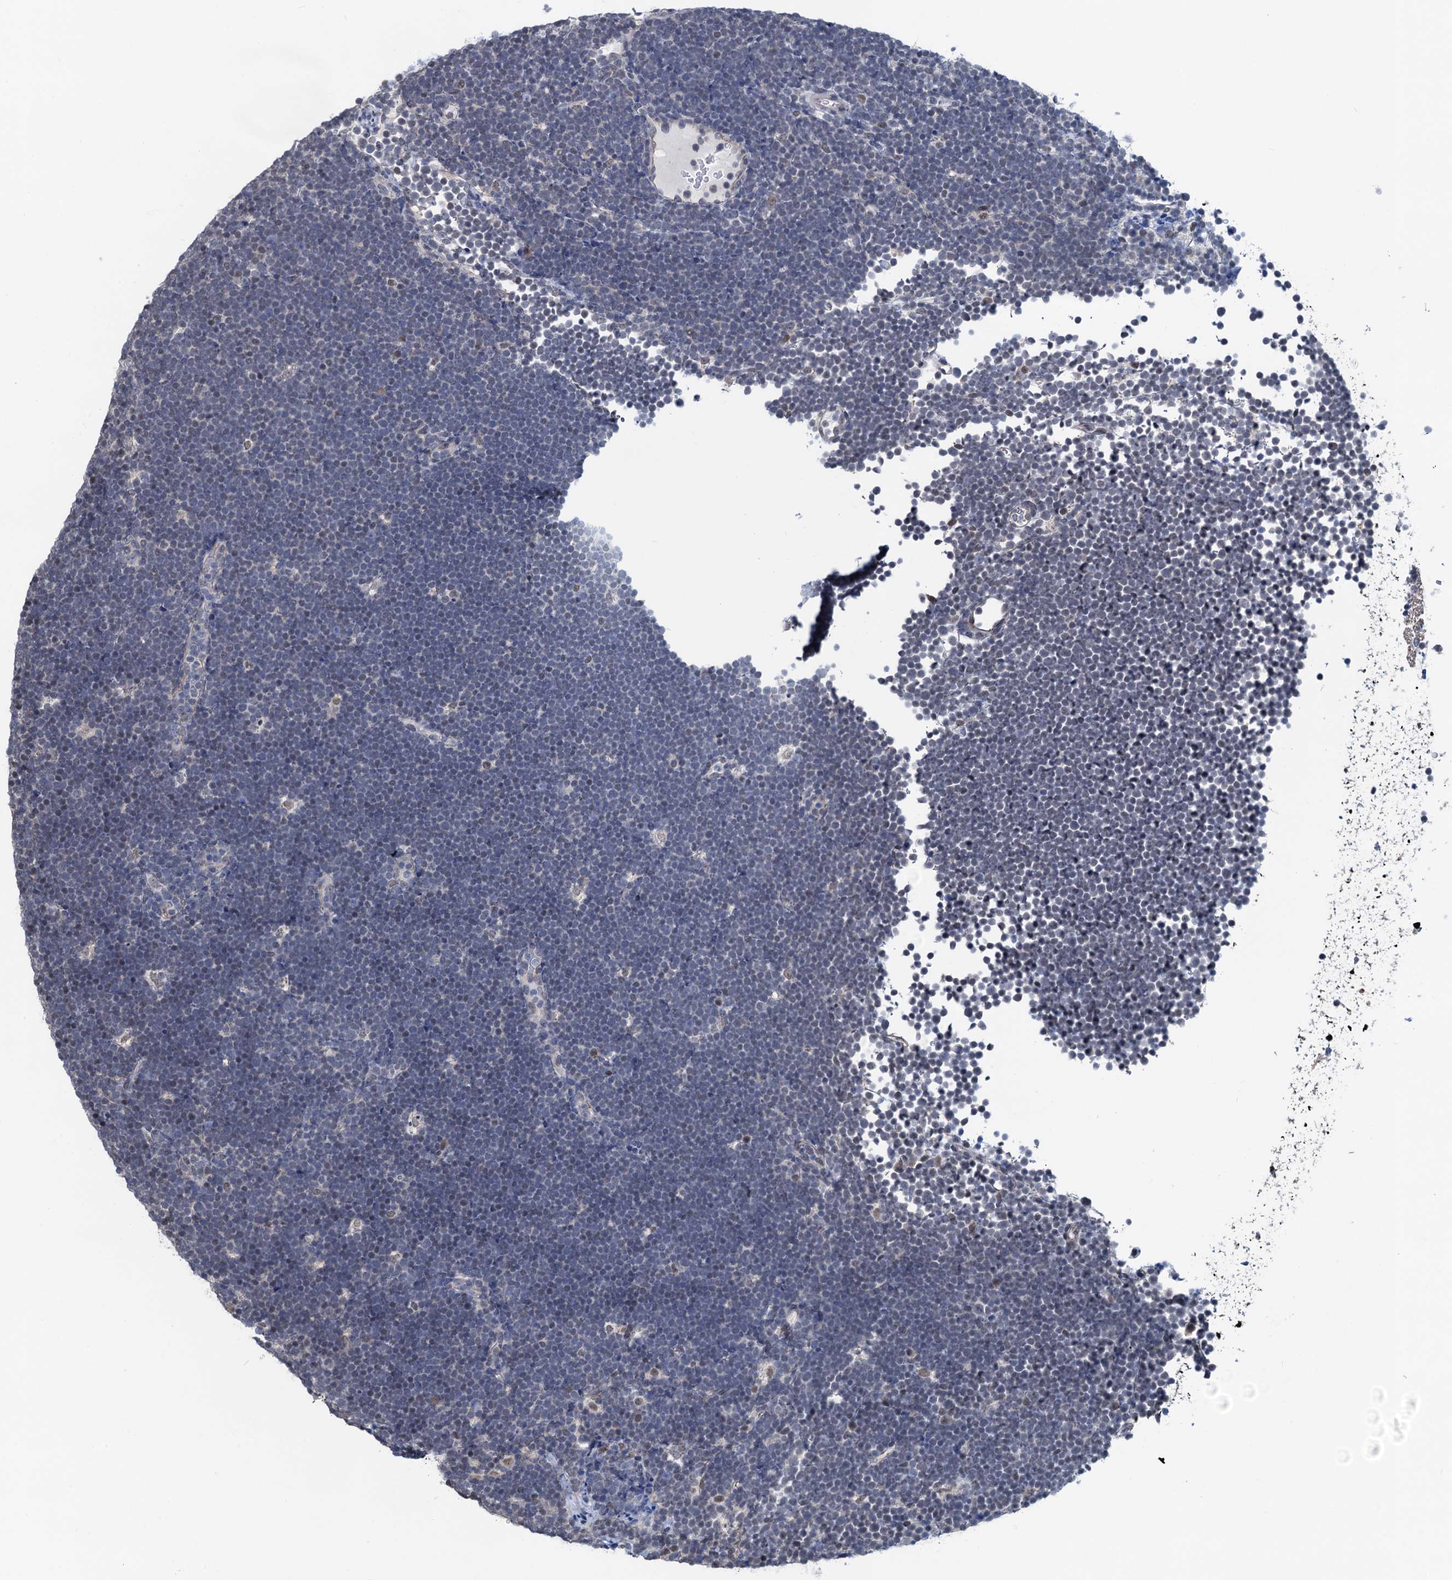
{"staining": {"intensity": "negative", "quantity": "none", "location": "none"}, "tissue": "lymphoma", "cell_type": "Tumor cells", "image_type": "cancer", "snomed": [{"axis": "morphology", "description": "Malignant lymphoma, non-Hodgkin's type, High grade"}, {"axis": "topography", "description": "Lymph node"}], "caption": "The image reveals no significant positivity in tumor cells of lymphoma.", "gene": "RTKN2", "patient": {"sex": "male", "age": 13}}